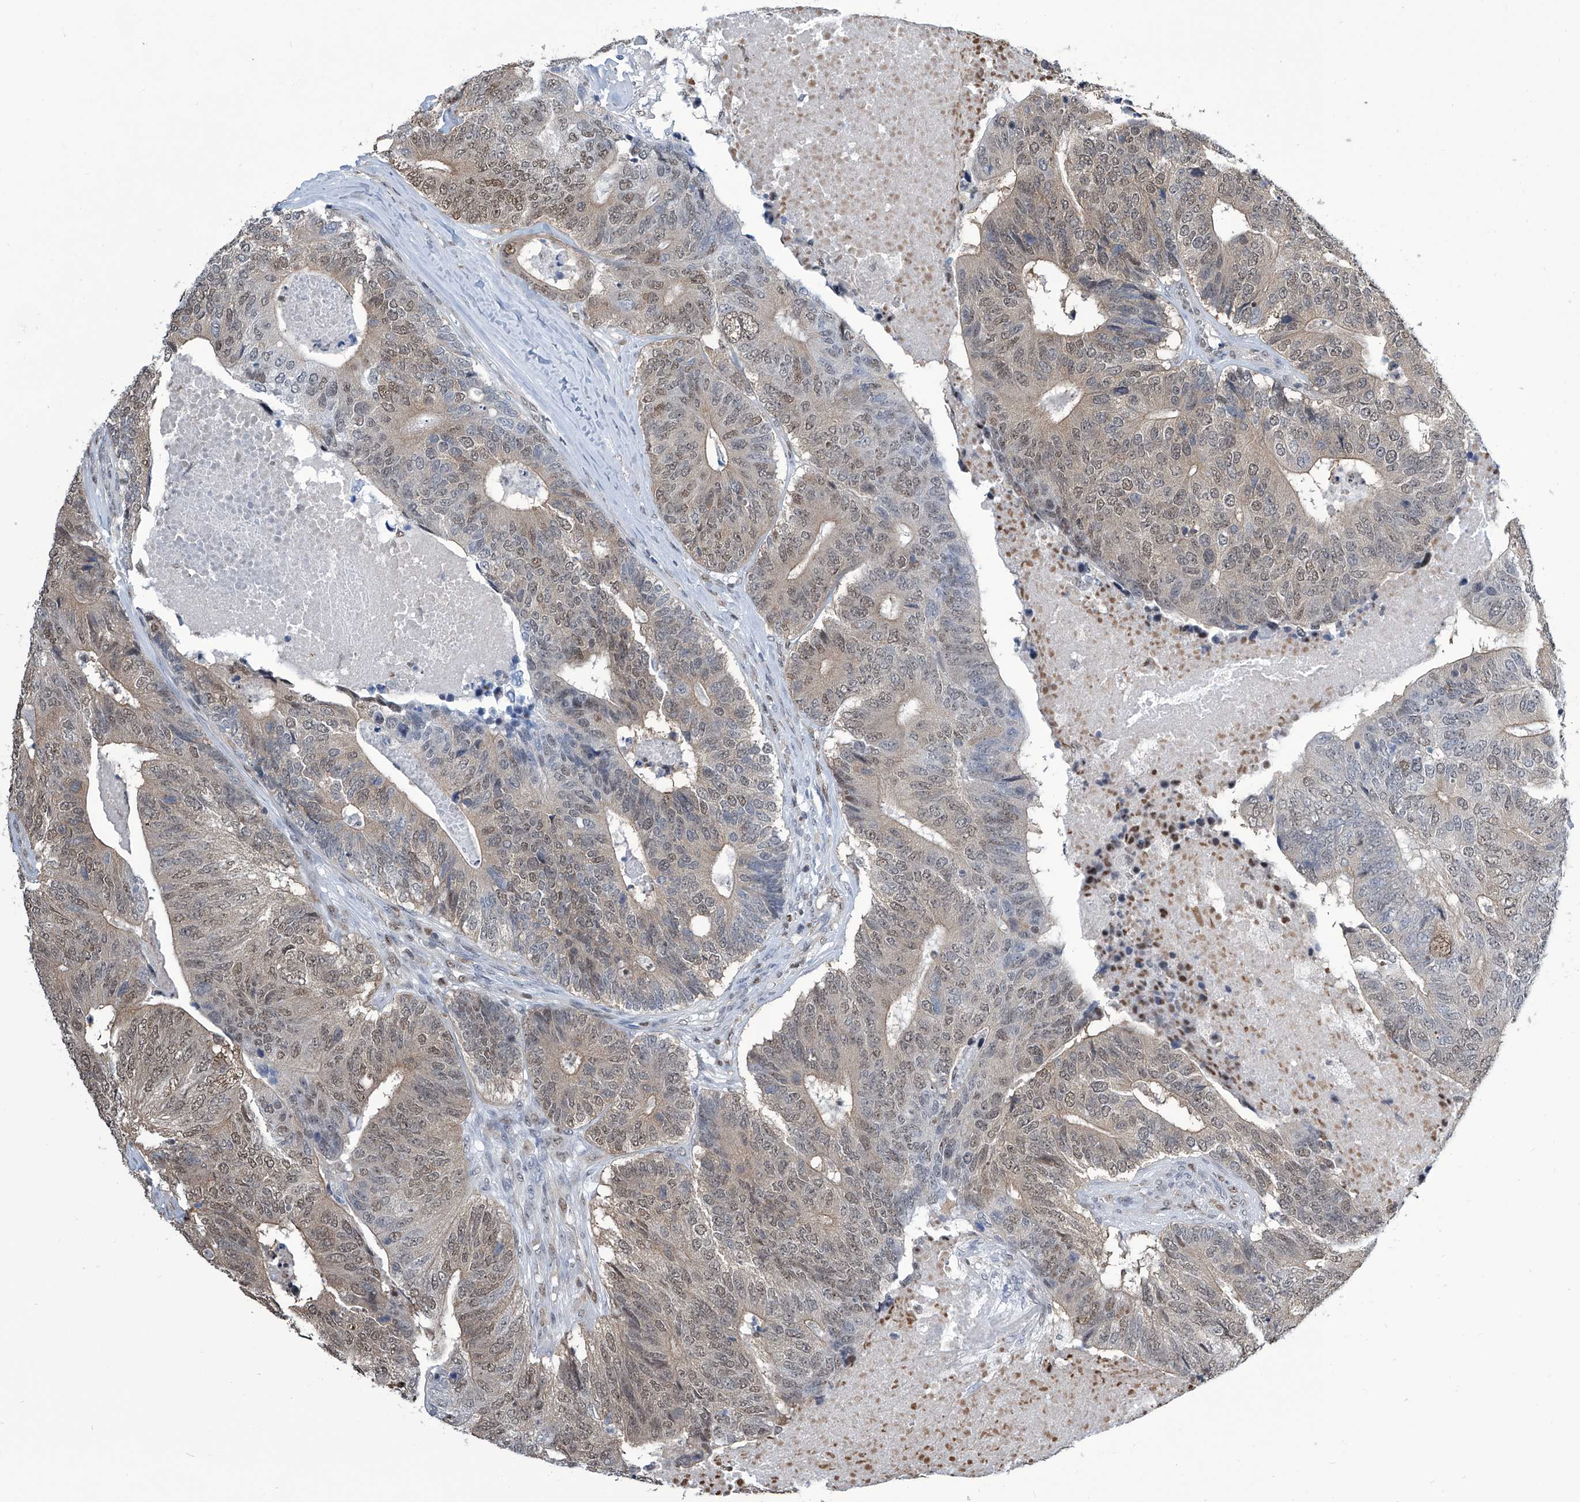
{"staining": {"intensity": "moderate", "quantity": "25%-75%", "location": "nuclear"}, "tissue": "colorectal cancer", "cell_type": "Tumor cells", "image_type": "cancer", "snomed": [{"axis": "morphology", "description": "Adenocarcinoma, NOS"}, {"axis": "topography", "description": "Colon"}], "caption": "A medium amount of moderate nuclear staining is identified in approximately 25%-75% of tumor cells in colorectal cancer (adenocarcinoma) tissue. (DAB = brown stain, brightfield microscopy at high magnification).", "gene": "SREBF2", "patient": {"sex": "female", "age": 67}}